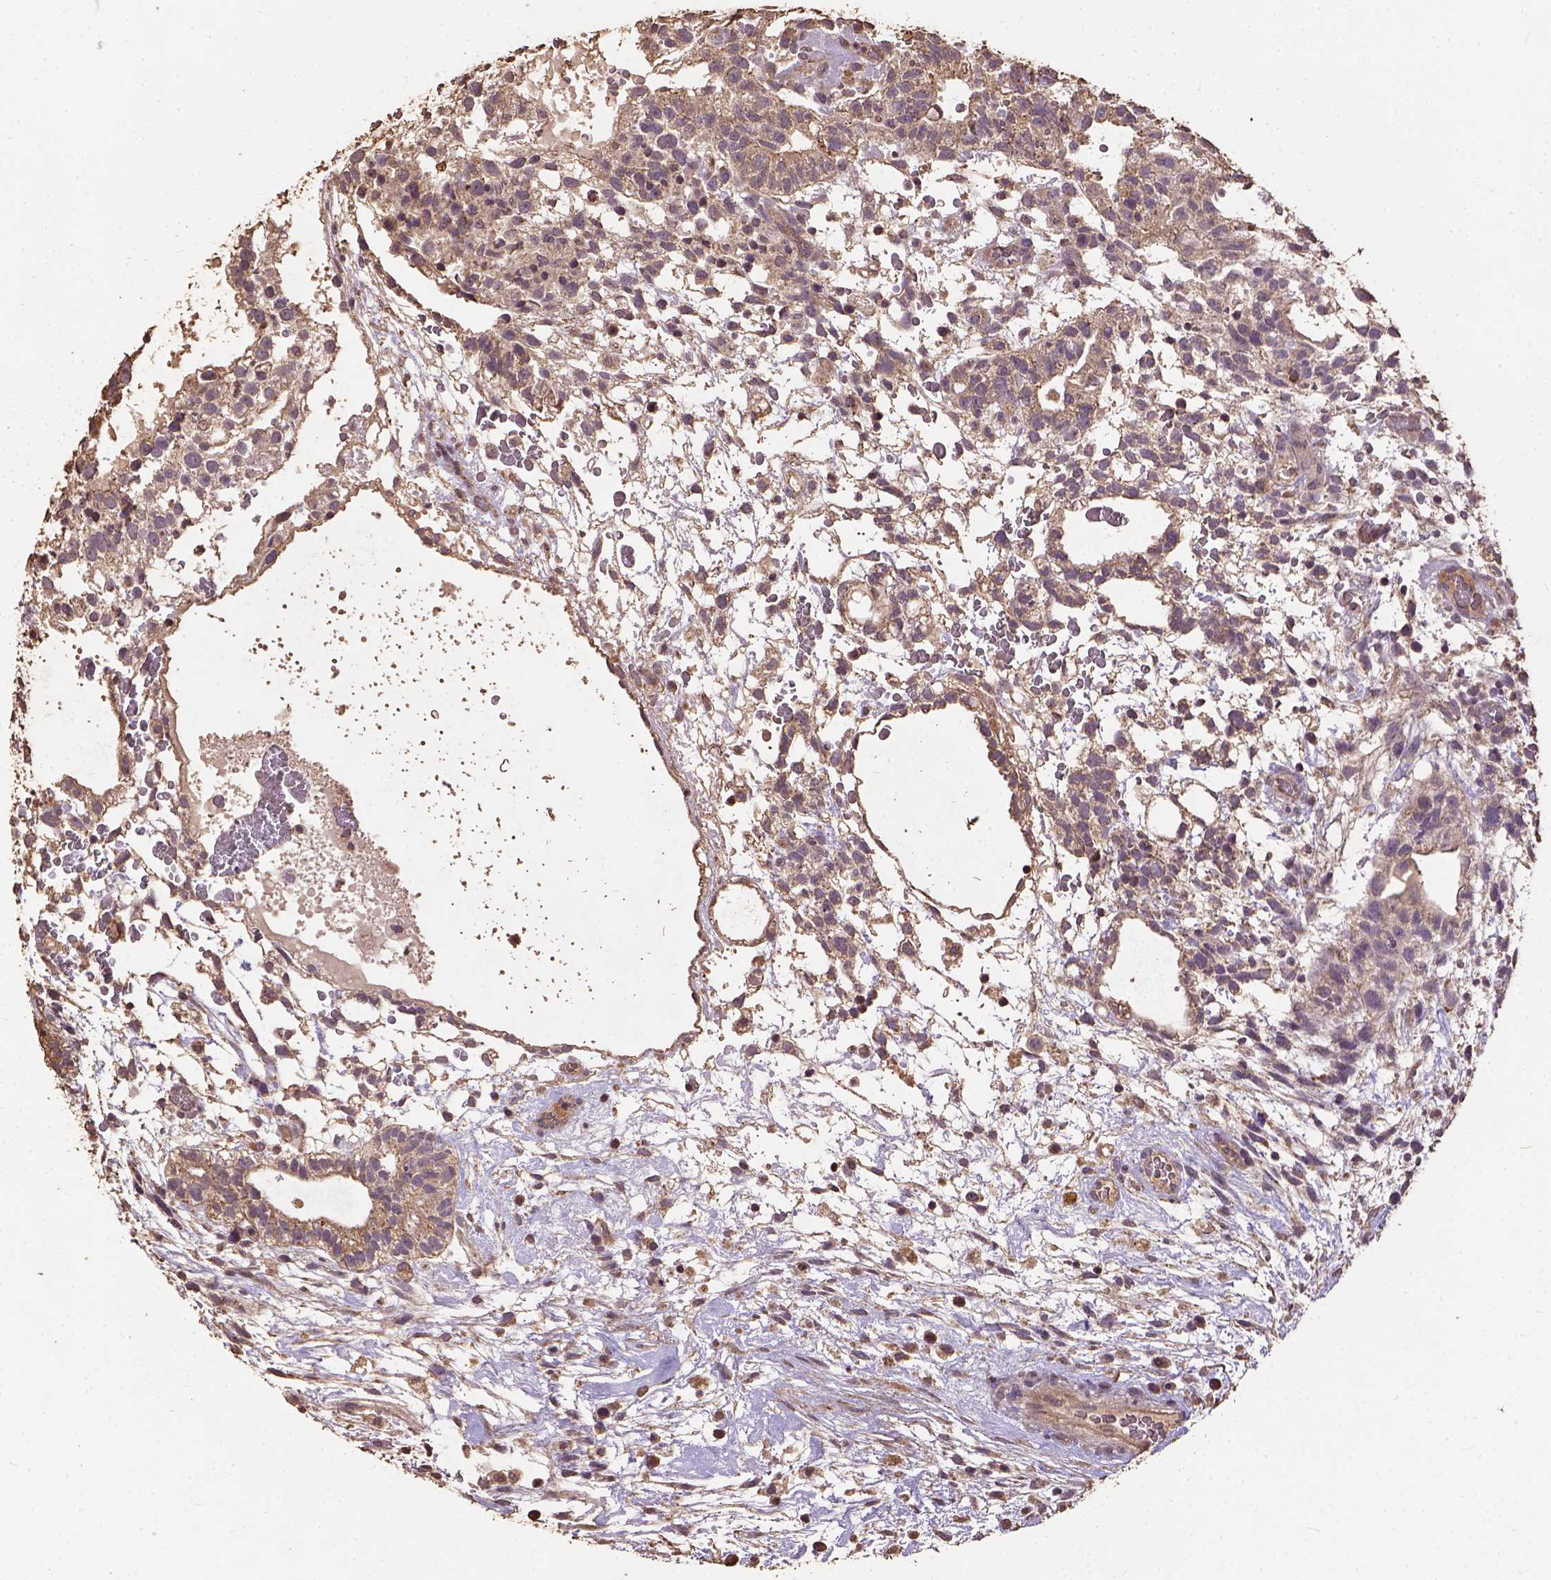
{"staining": {"intensity": "weak", "quantity": ">75%", "location": "cytoplasmic/membranous"}, "tissue": "testis cancer", "cell_type": "Tumor cells", "image_type": "cancer", "snomed": [{"axis": "morphology", "description": "Normal tissue, NOS"}, {"axis": "morphology", "description": "Carcinoma, Embryonal, NOS"}, {"axis": "topography", "description": "Testis"}], "caption": "Immunohistochemistry (DAB (3,3'-diaminobenzidine)) staining of testis cancer (embryonal carcinoma) reveals weak cytoplasmic/membranous protein expression in about >75% of tumor cells.", "gene": "ATP1B3", "patient": {"sex": "male", "age": 32}}